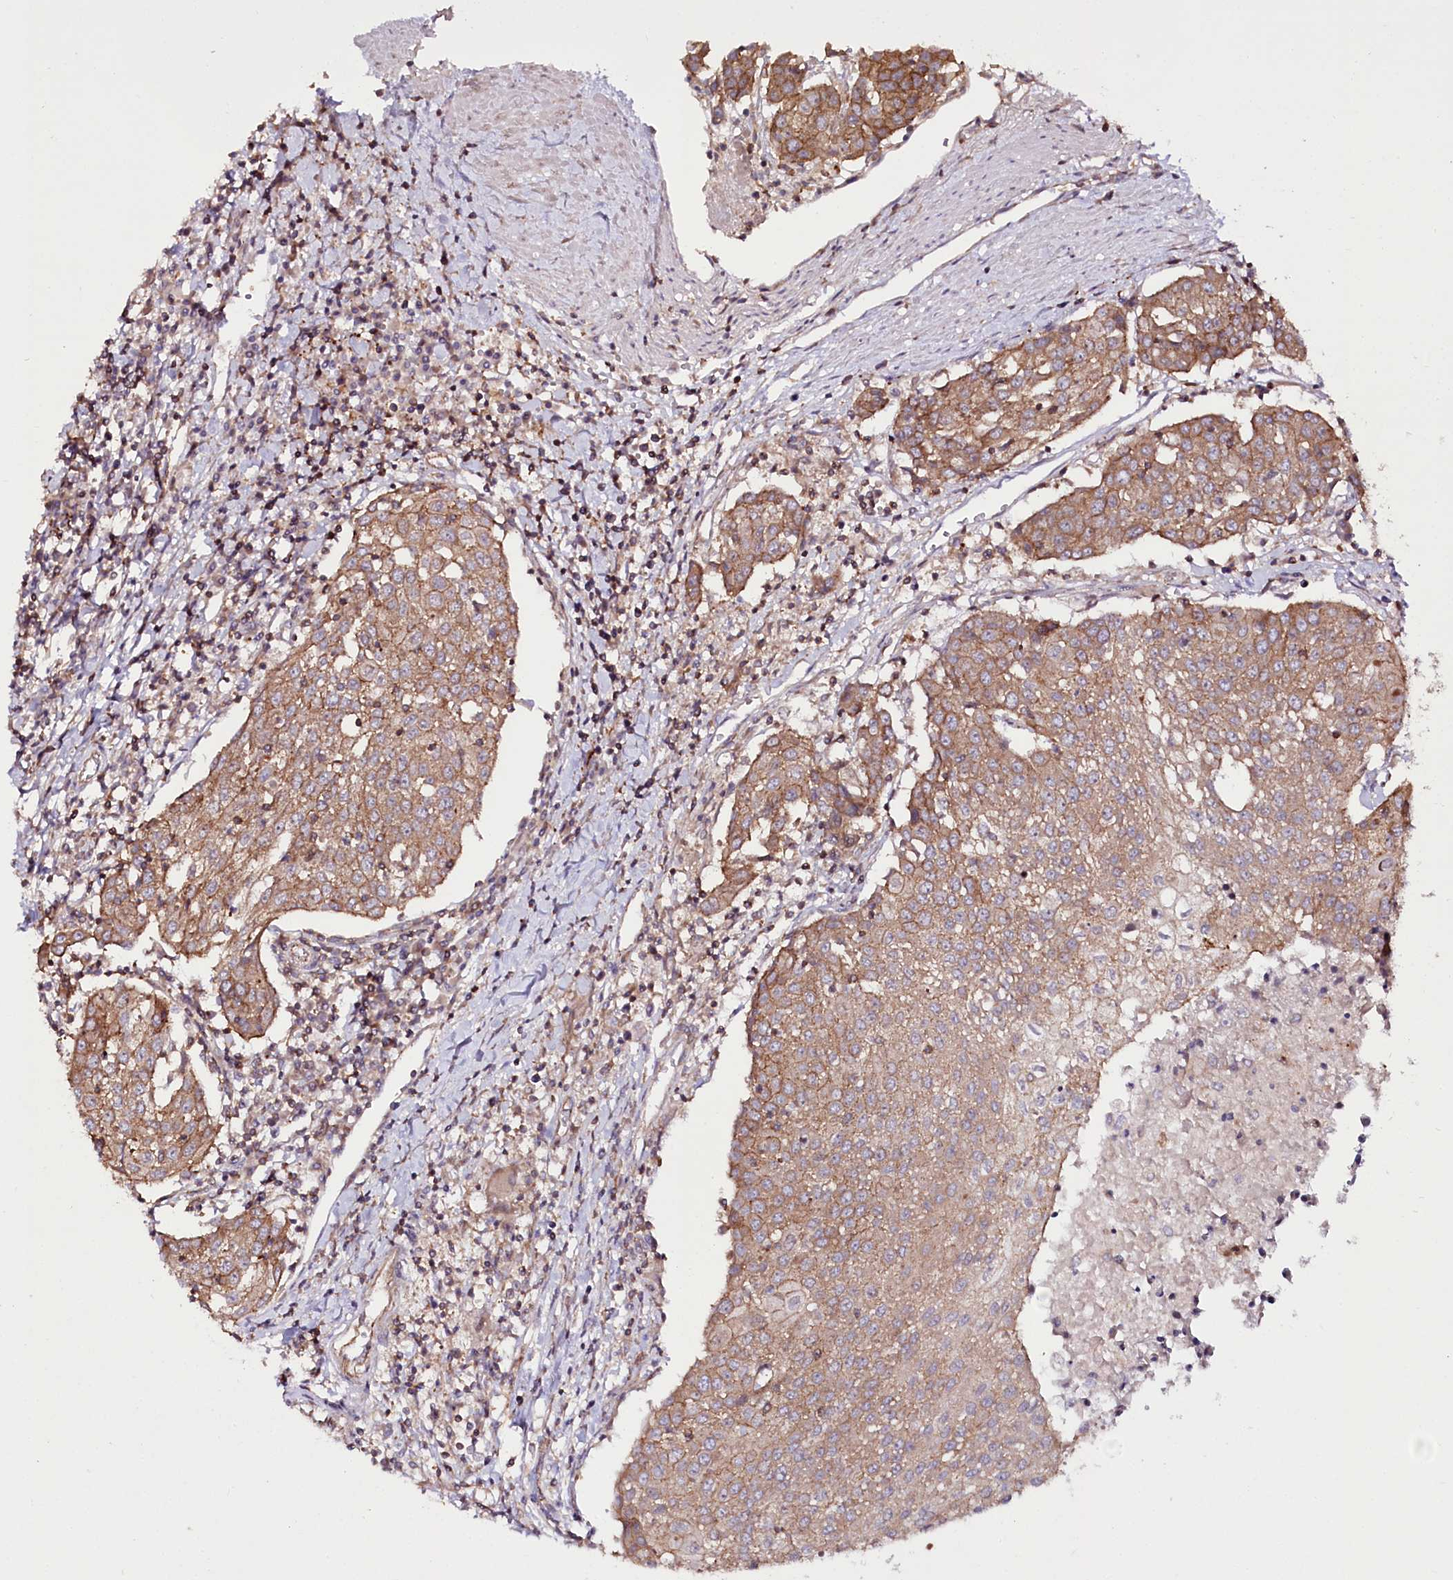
{"staining": {"intensity": "moderate", "quantity": "25%-75%", "location": "cytoplasmic/membranous"}, "tissue": "urothelial cancer", "cell_type": "Tumor cells", "image_type": "cancer", "snomed": [{"axis": "morphology", "description": "Urothelial carcinoma, High grade"}, {"axis": "topography", "description": "Urinary bladder"}], "caption": "Human high-grade urothelial carcinoma stained with a protein marker reveals moderate staining in tumor cells.", "gene": "DHX29", "patient": {"sex": "female", "age": 85}}